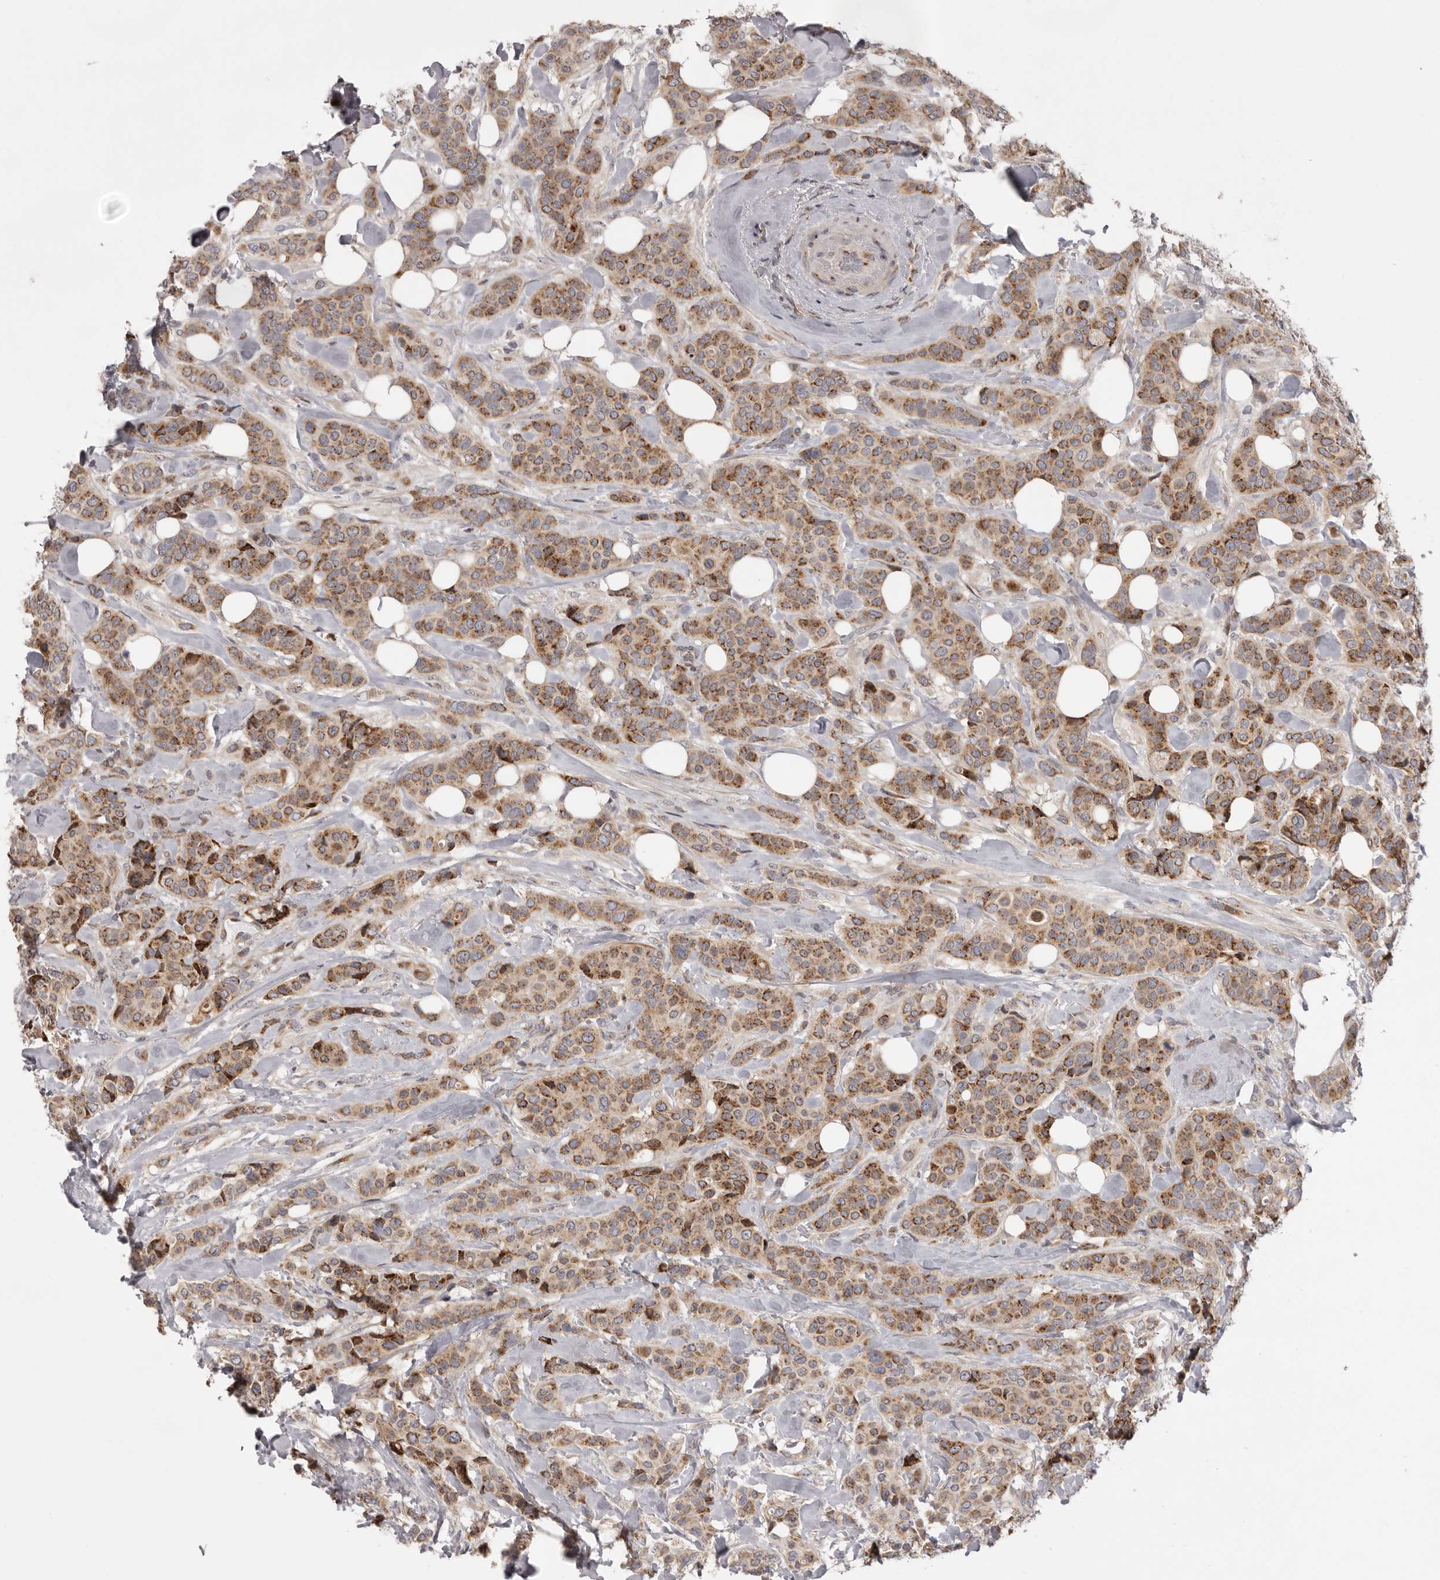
{"staining": {"intensity": "moderate", "quantity": ">75%", "location": "cytoplasmic/membranous"}, "tissue": "breast cancer", "cell_type": "Tumor cells", "image_type": "cancer", "snomed": [{"axis": "morphology", "description": "Lobular carcinoma"}, {"axis": "topography", "description": "Breast"}], "caption": "An IHC photomicrograph of neoplastic tissue is shown. Protein staining in brown labels moderate cytoplasmic/membranous positivity in lobular carcinoma (breast) within tumor cells.", "gene": "WDR47", "patient": {"sex": "female", "age": 51}}